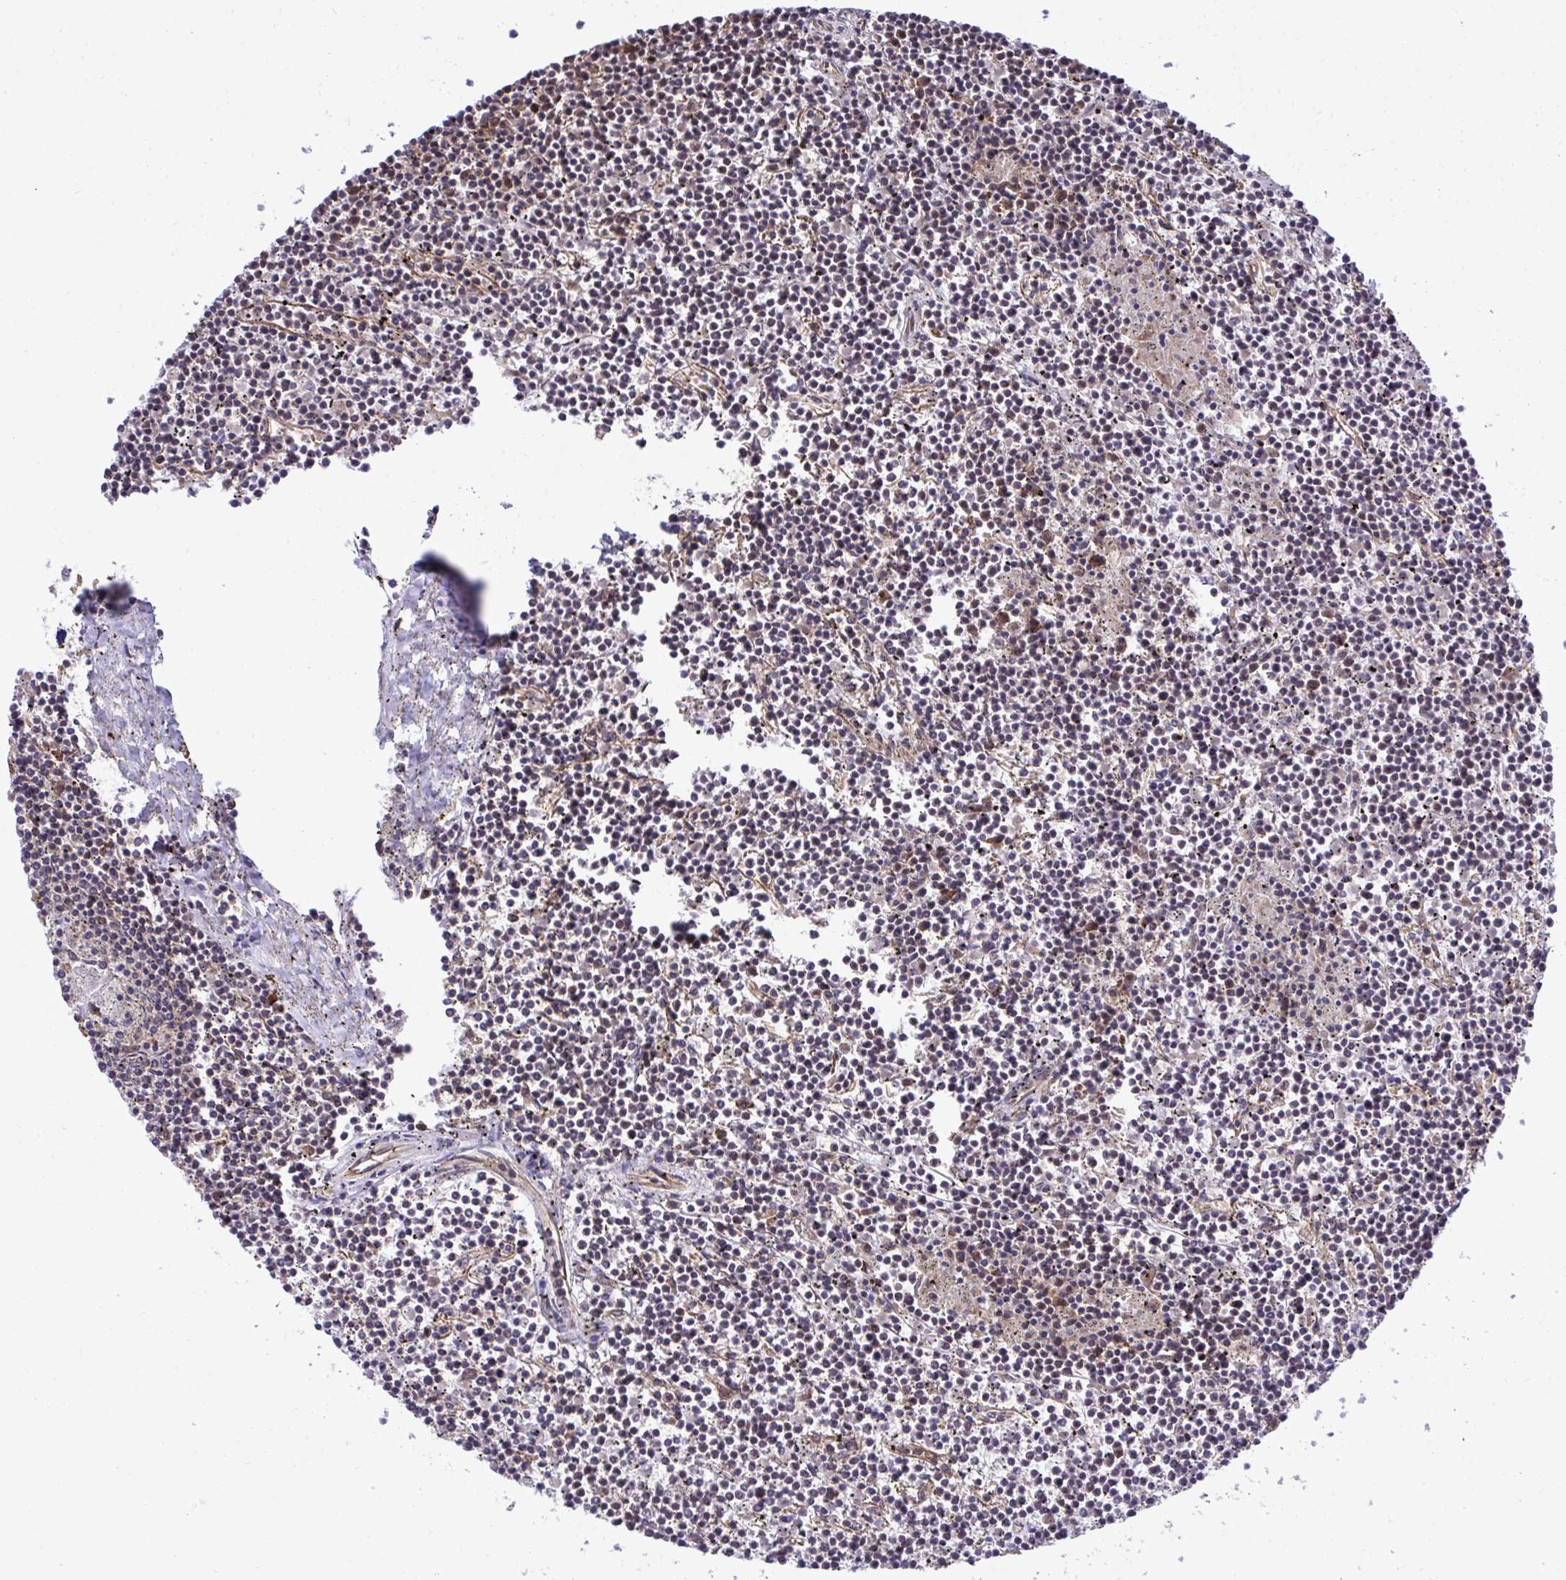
{"staining": {"intensity": "negative", "quantity": "none", "location": "none"}, "tissue": "lymphoma", "cell_type": "Tumor cells", "image_type": "cancer", "snomed": [{"axis": "morphology", "description": "Malignant lymphoma, non-Hodgkin's type, Low grade"}, {"axis": "topography", "description": "Spleen"}], "caption": "This is an immunohistochemistry photomicrograph of low-grade malignant lymphoma, non-Hodgkin's type. There is no positivity in tumor cells.", "gene": "RPS15", "patient": {"sex": "female", "age": 19}}